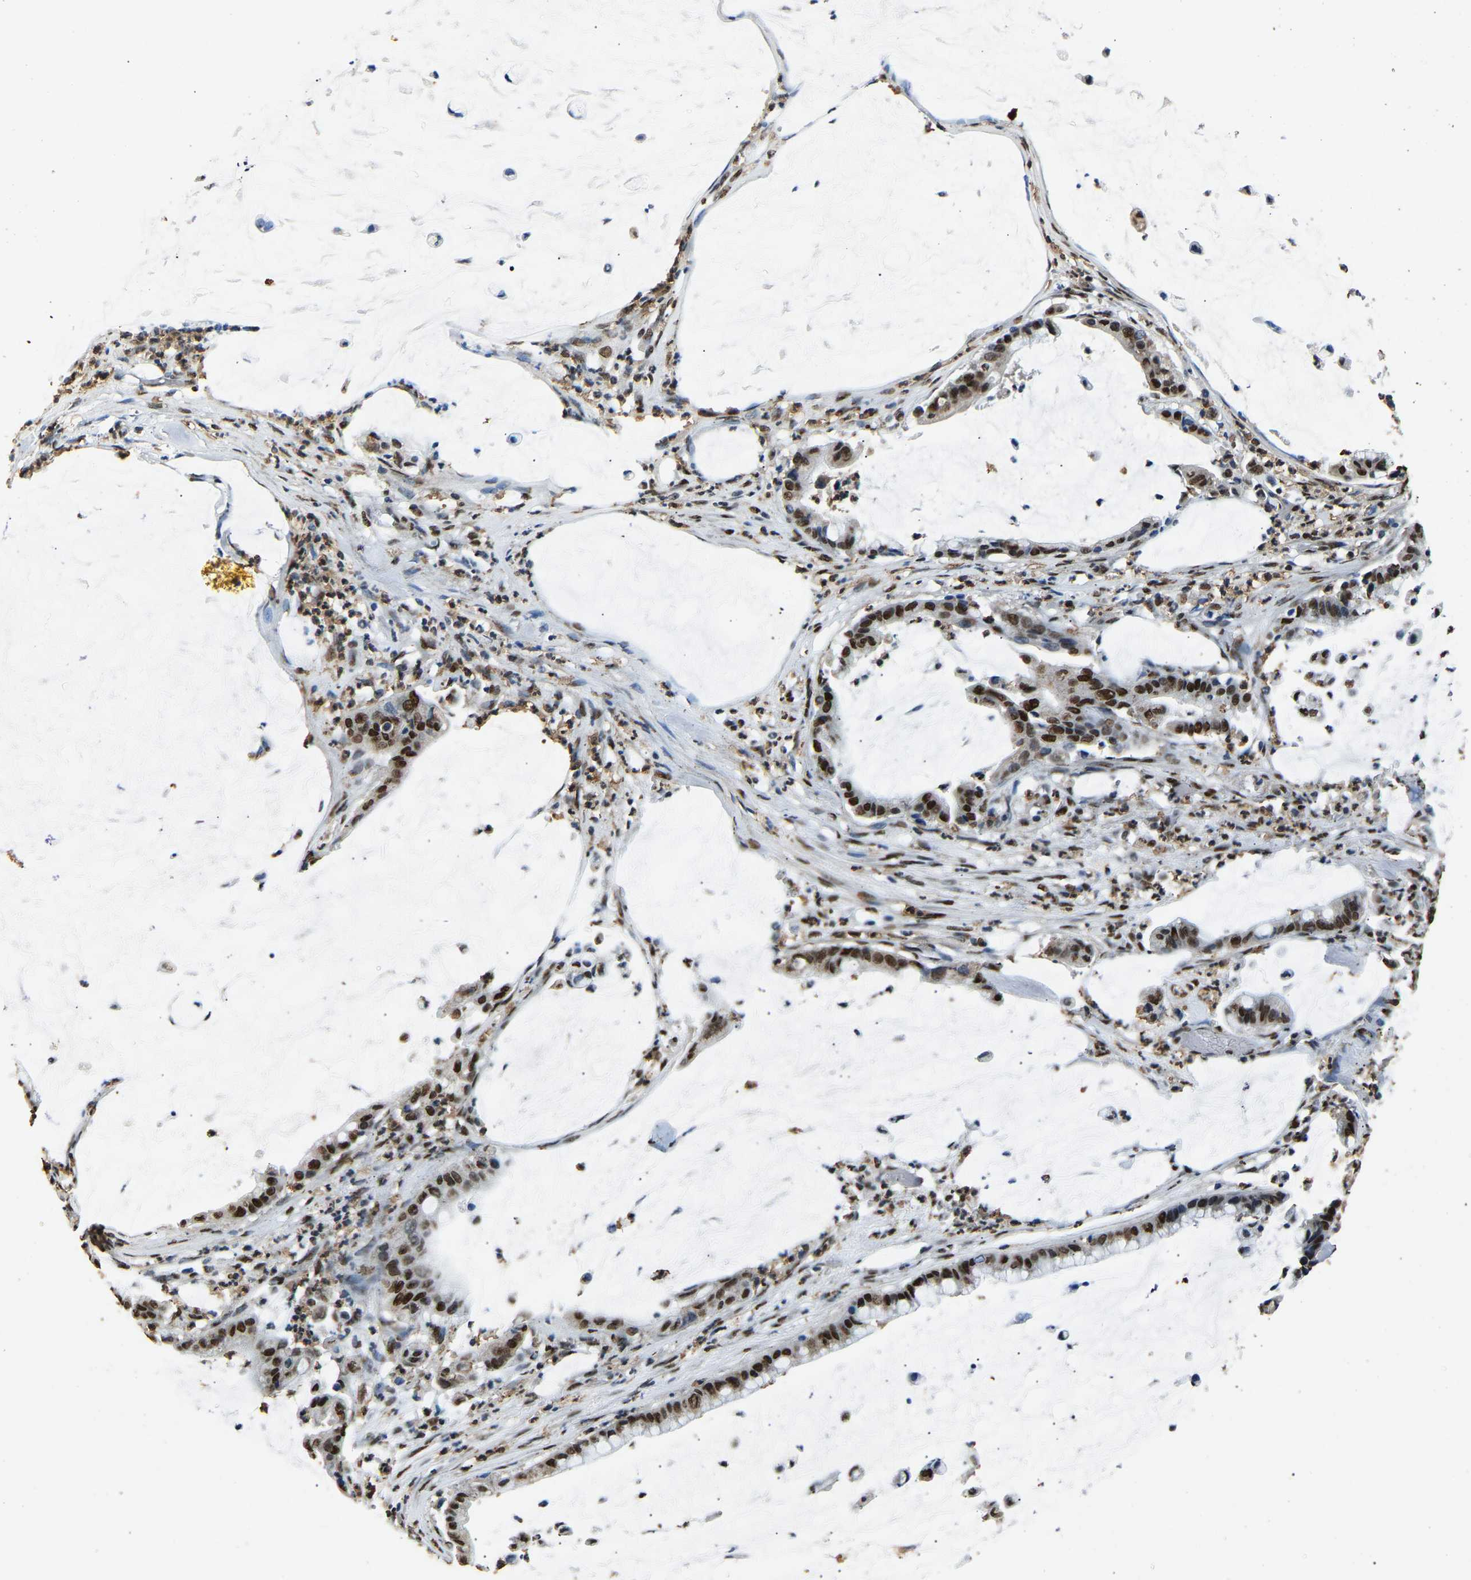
{"staining": {"intensity": "strong", "quantity": ">75%", "location": "nuclear"}, "tissue": "pancreatic cancer", "cell_type": "Tumor cells", "image_type": "cancer", "snomed": [{"axis": "morphology", "description": "Adenocarcinoma, NOS"}, {"axis": "topography", "description": "Pancreas"}], "caption": "Tumor cells reveal high levels of strong nuclear expression in about >75% of cells in human pancreatic adenocarcinoma.", "gene": "SAFB", "patient": {"sex": "male", "age": 41}}